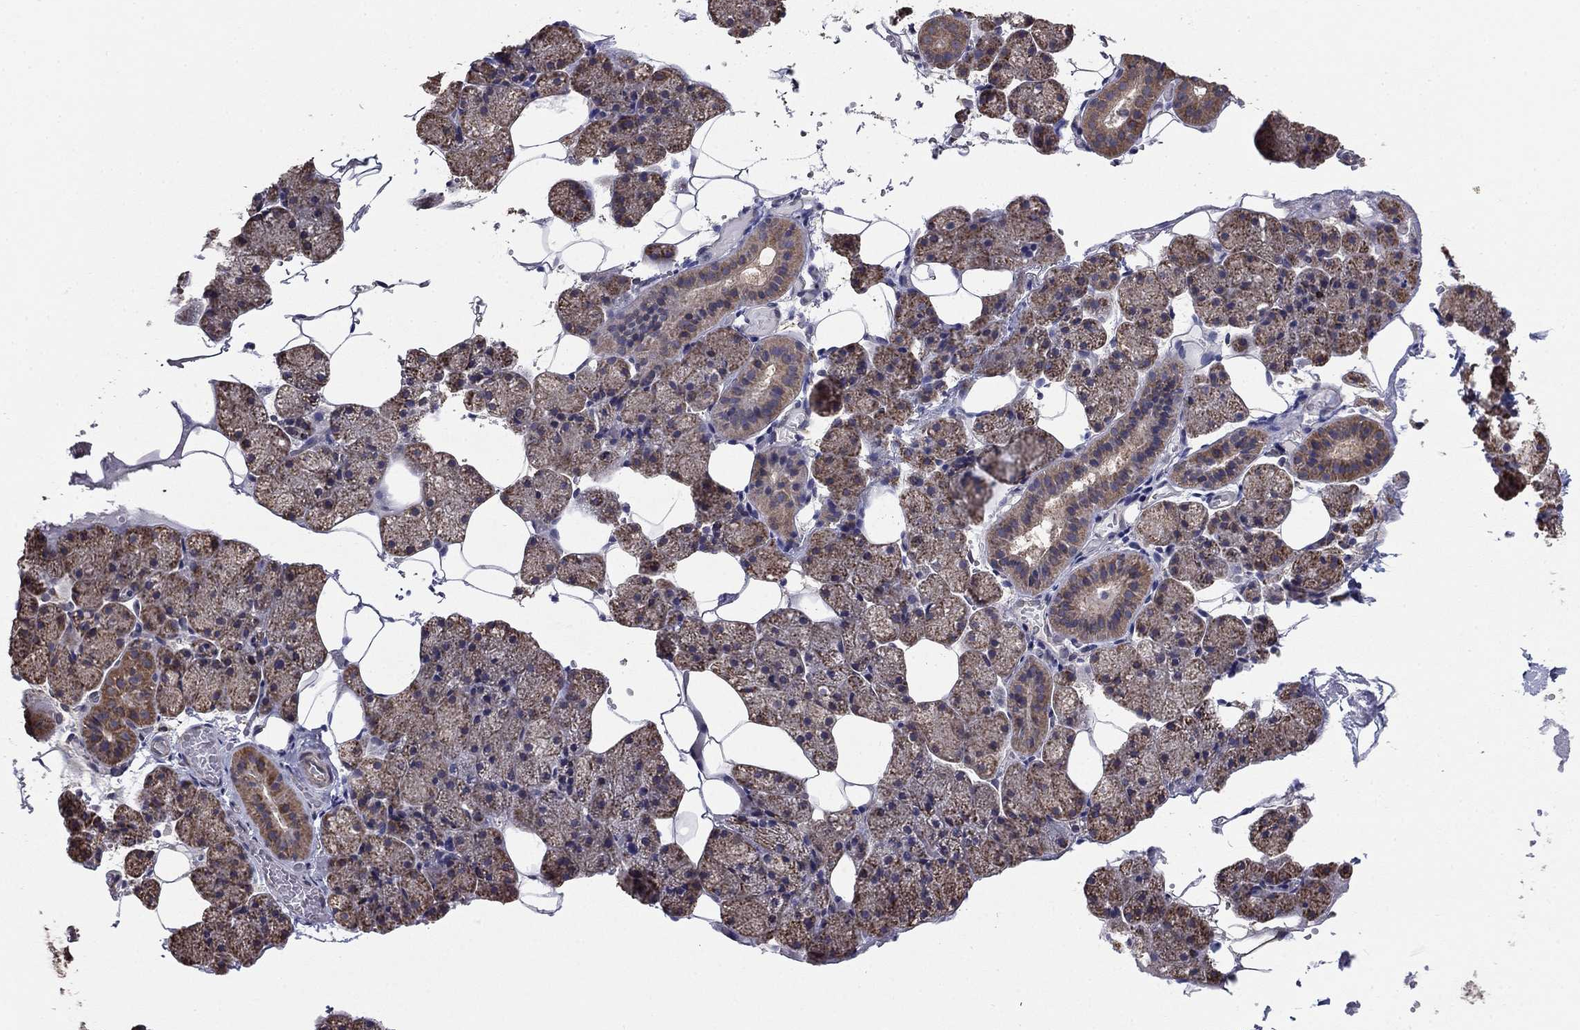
{"staining": {"intensity": "moderate", "quantity": ">75%", "location": "cytoplasmic/membranous"}, "tissue": "salivary gland", "cell_type": "Glandular cells", "image_type": "normal", "snomed": [{"axis": "morphology", "description": "Normal tissue, NOS"}, {"axis": "topography", "description": "Salivary gland"}], "caption": "IHC (DAB) staining of benign salivary gland shows moderate cytoplasmic/membranous protein staining in approximately >75% of glandular cells. (Brightfield microscopy of DAB IHC at high magnification).", "gene": "NKIRAS1", "patient": {"sex": "male", "age": 38}}